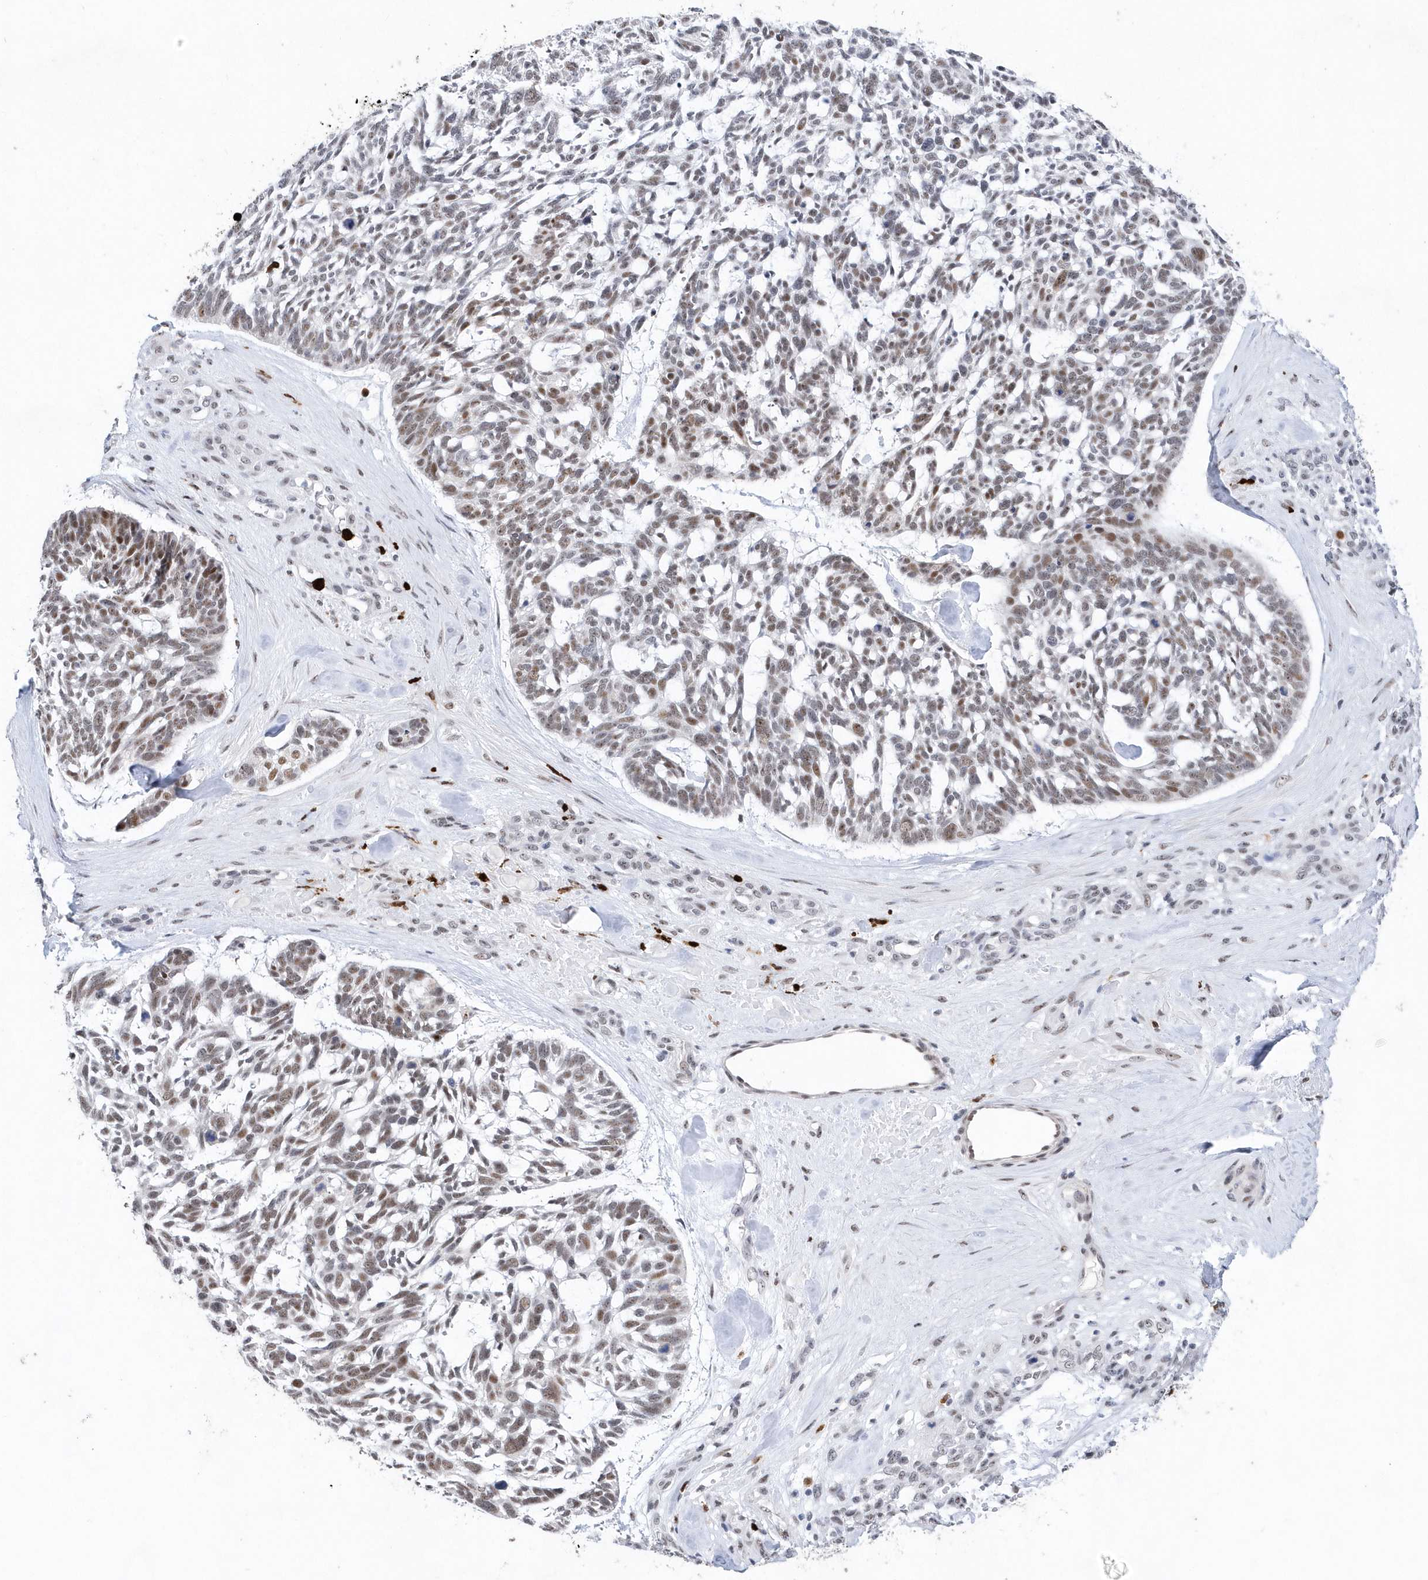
{"staining": {"intensity": "moderate", "quantity": "25%-75%", "location": "nuclear"}, "tissue": "skin cancer", "cell_type": "Tumor cells", "image_type": "cancer", "snomed": [{"axis": "morphology", "description": "Basal cell carcinoma"}, {"axis": "topography", "description": "Skin"}], "caption": "Skin basal cell carcinoma stained with a protein marker reveals moderate staining in tumor cells.", "gene": "RPP30", "patient": {"sex": "male", "age": 88}}